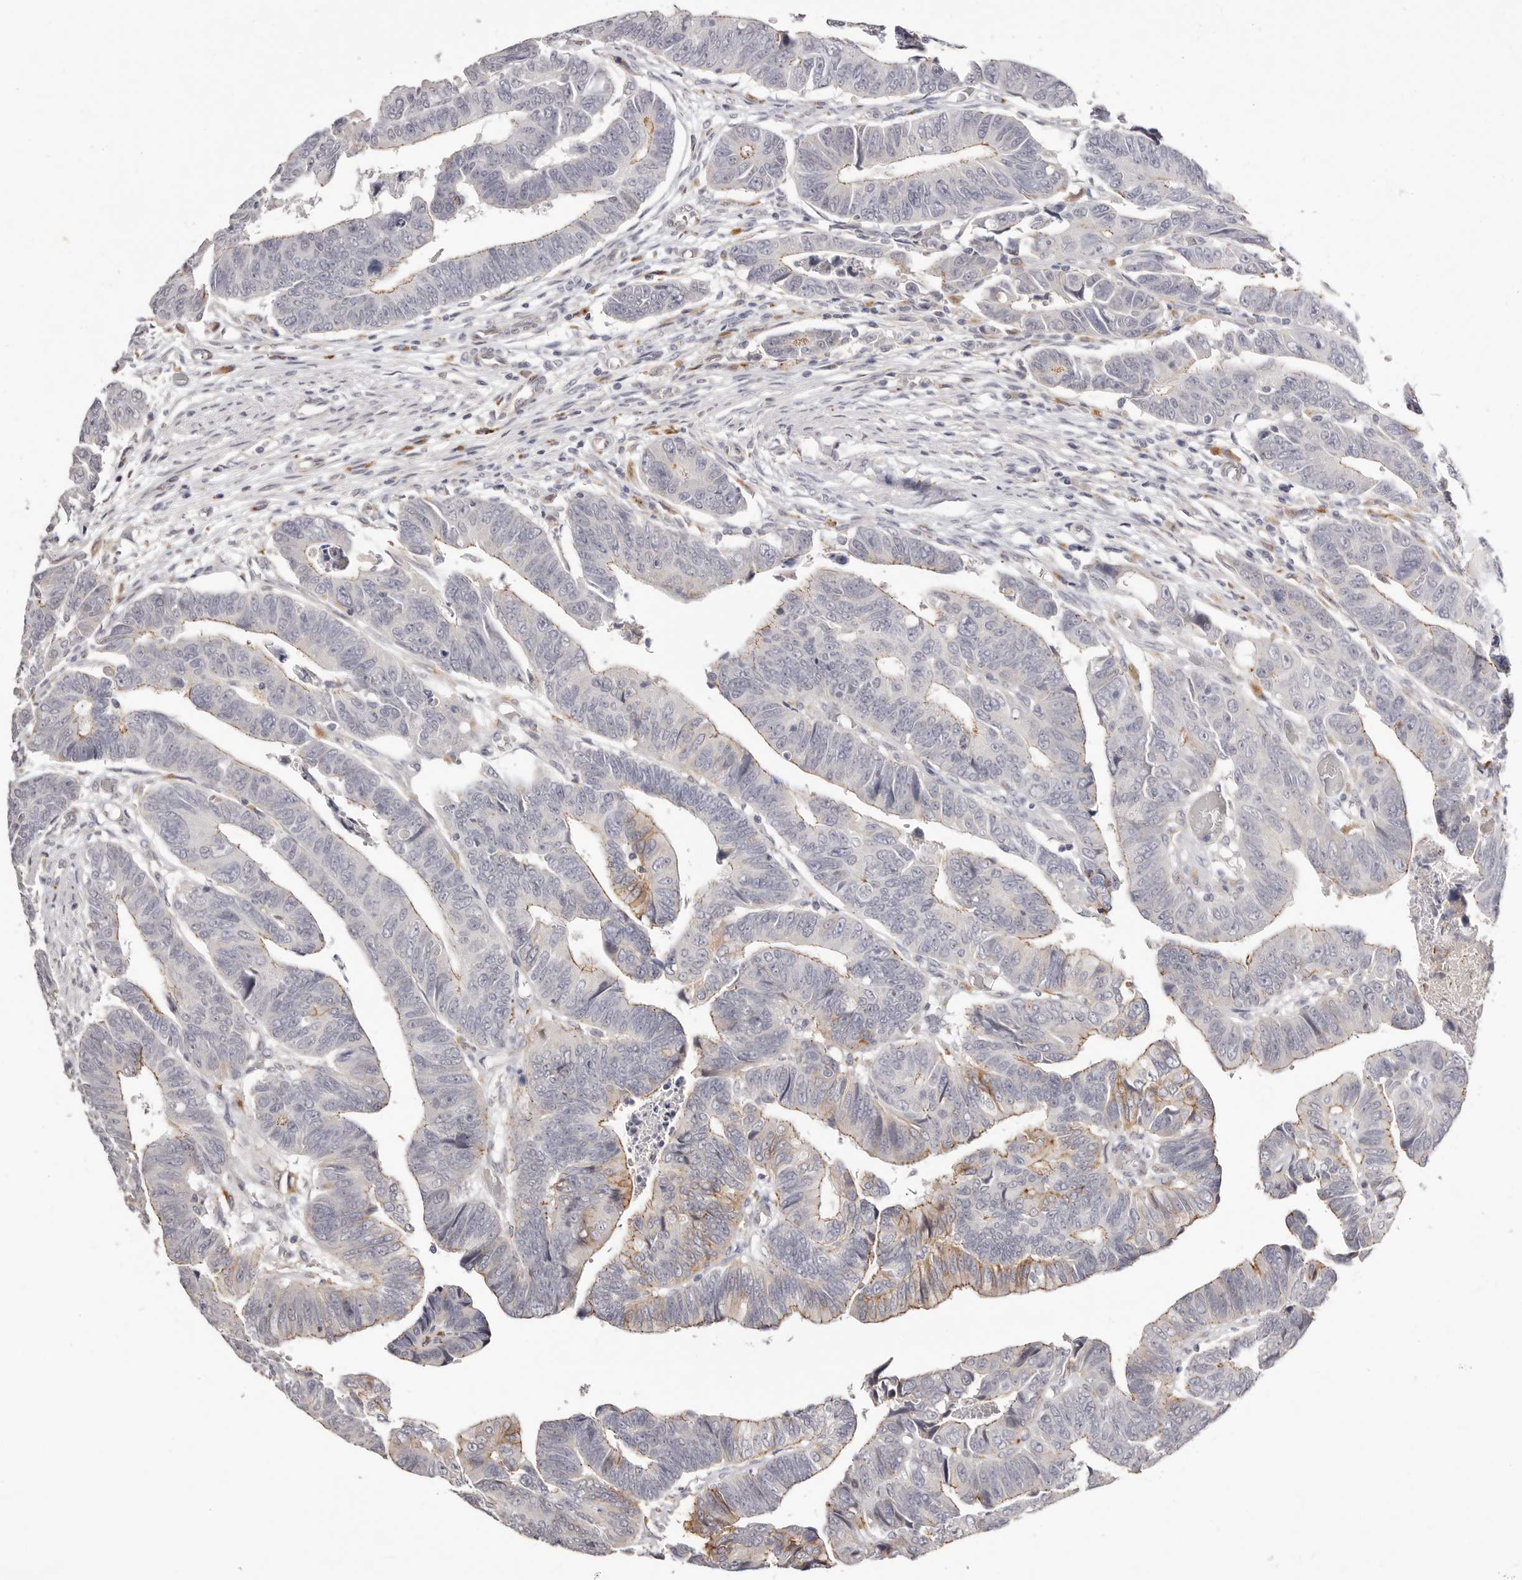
{"staining": {"intensity": "weak", "quantity": "<25%", "location": "cytoplasmic/membranous"}, "tissue": "colorectal cancer", "cell_type": "Tumor cells", "image_type": "cancer", "snomed": [{"axis": "morphology", "description": "Adenocarcinoma, NOS"}, {"axis": "topography", "description": "Rectum"}], "caption": "Immunohistochemistry histopathology image of neoplastic tissue: human colorectal cancer stained with DAB exhibits no significant protein staining in tumor cells.", "gene": "PCDHB6", "patient": {"sex": "female", "age": 65}}